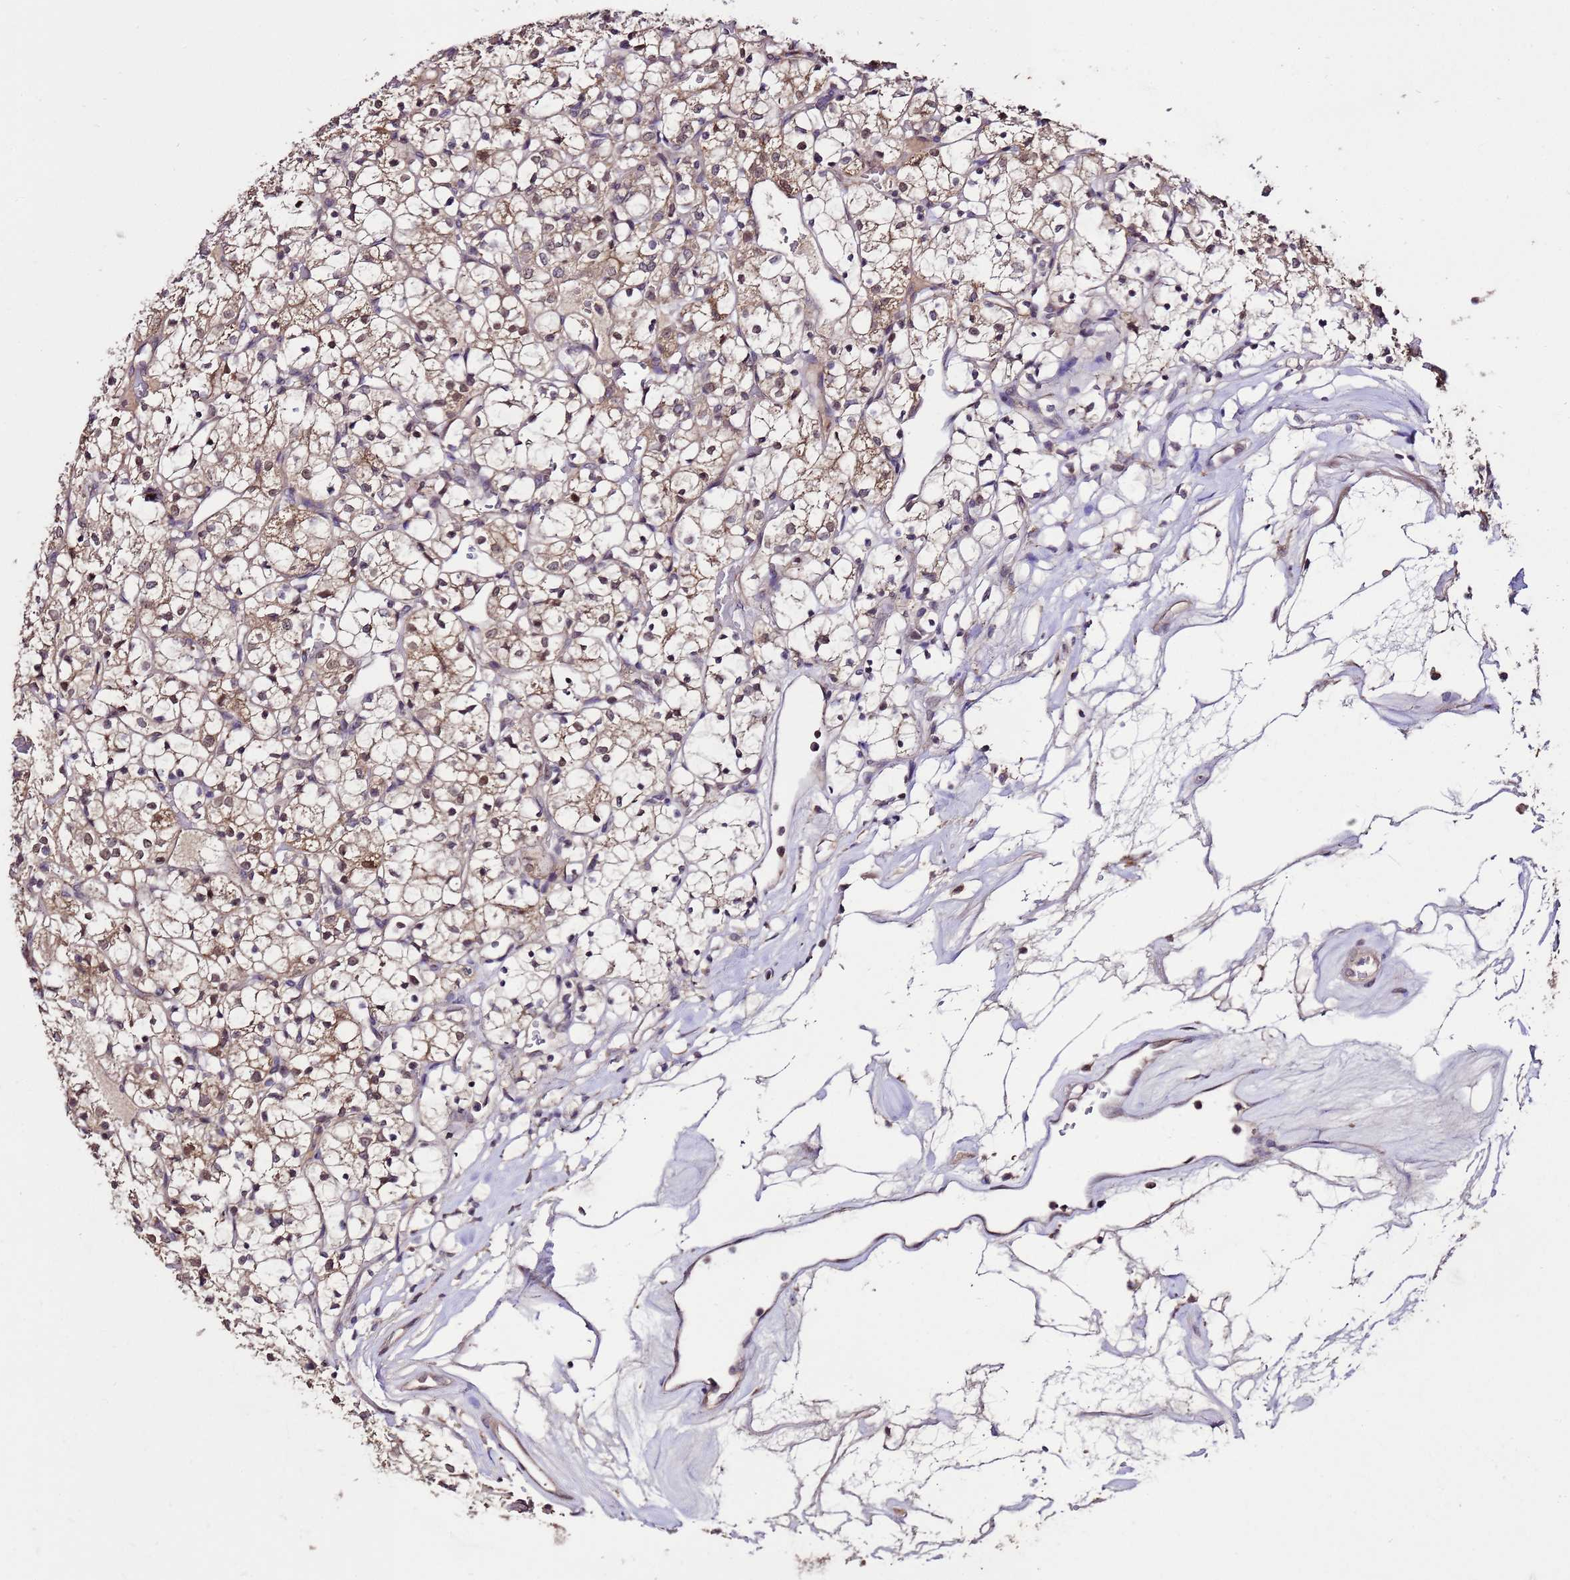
{"staining": {"intensity": "moderate", "quantity": ">75%", "location": "cytoplasmic/membranous"}, "tissue": "renal cancer", "cell_type": "Tumor cells", "image_type": "cancer", "snomed": [{"axis": "morphology", "description": "Adenocarcinoma, NOS"}, {"axis": "topography", "description": "Kidney"}], "caption": "Human adenocarcinoma (renal) stained with a brown dye reveals moderate cytoplasmic/membranous positive positivity in about >75% of tumor cells.", "gene": "ZNF329", "patient": {"sex": "female", "age": 69}}